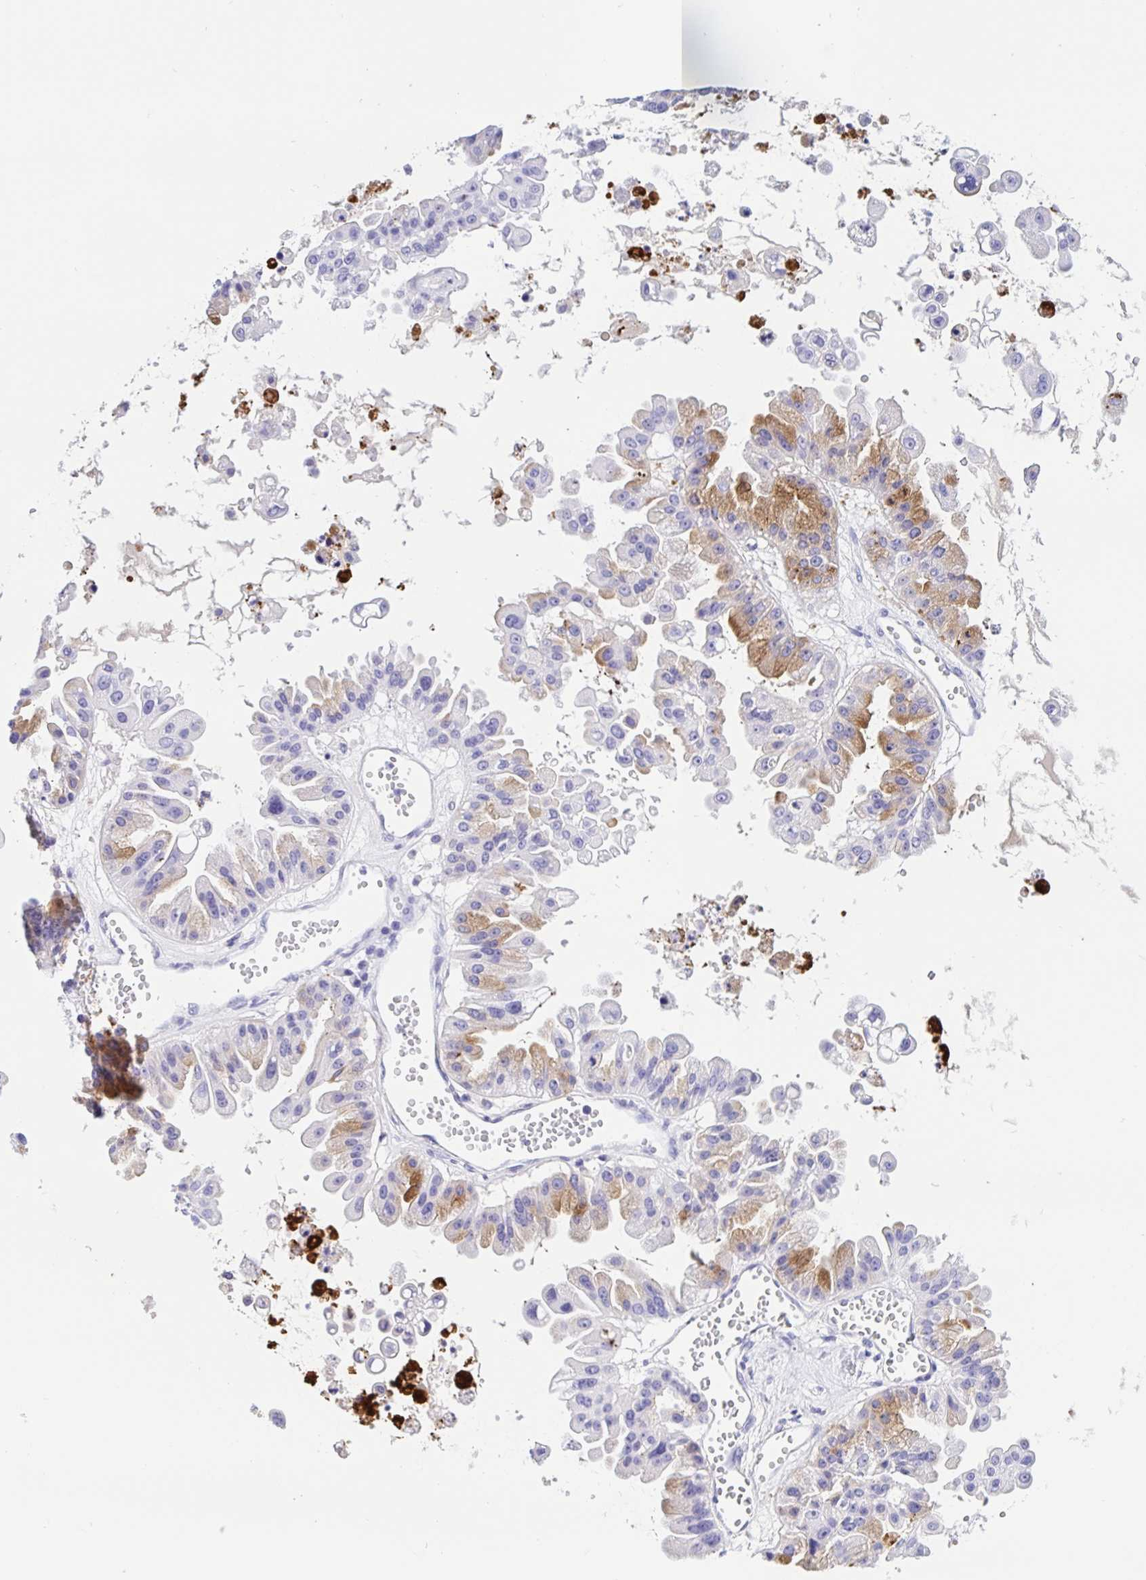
{"staining": {"intensity": "moderate", "quantity": "<25%", "location": "cytoplasmic/membranous"}, "tissue": "ovarian cancer", "cell_type": "Tumor cells", "image_type": "cancer", "snomed": [{"axis": "morphology", "description": "Cystadenocarcinoma, serous, NOS"}, {"axis": "topography", "description": "Ovary"}], "caption": "DAB (3,3'-diaminobenzidine) immunohistochemical staining of human ovarian cancer demonstrates moderate cytoplasmic/membranous protein staining in approximately <25% of tumor cells.", "gene": "DMBT1", "patient": {"sex": "female", "age": 56}}